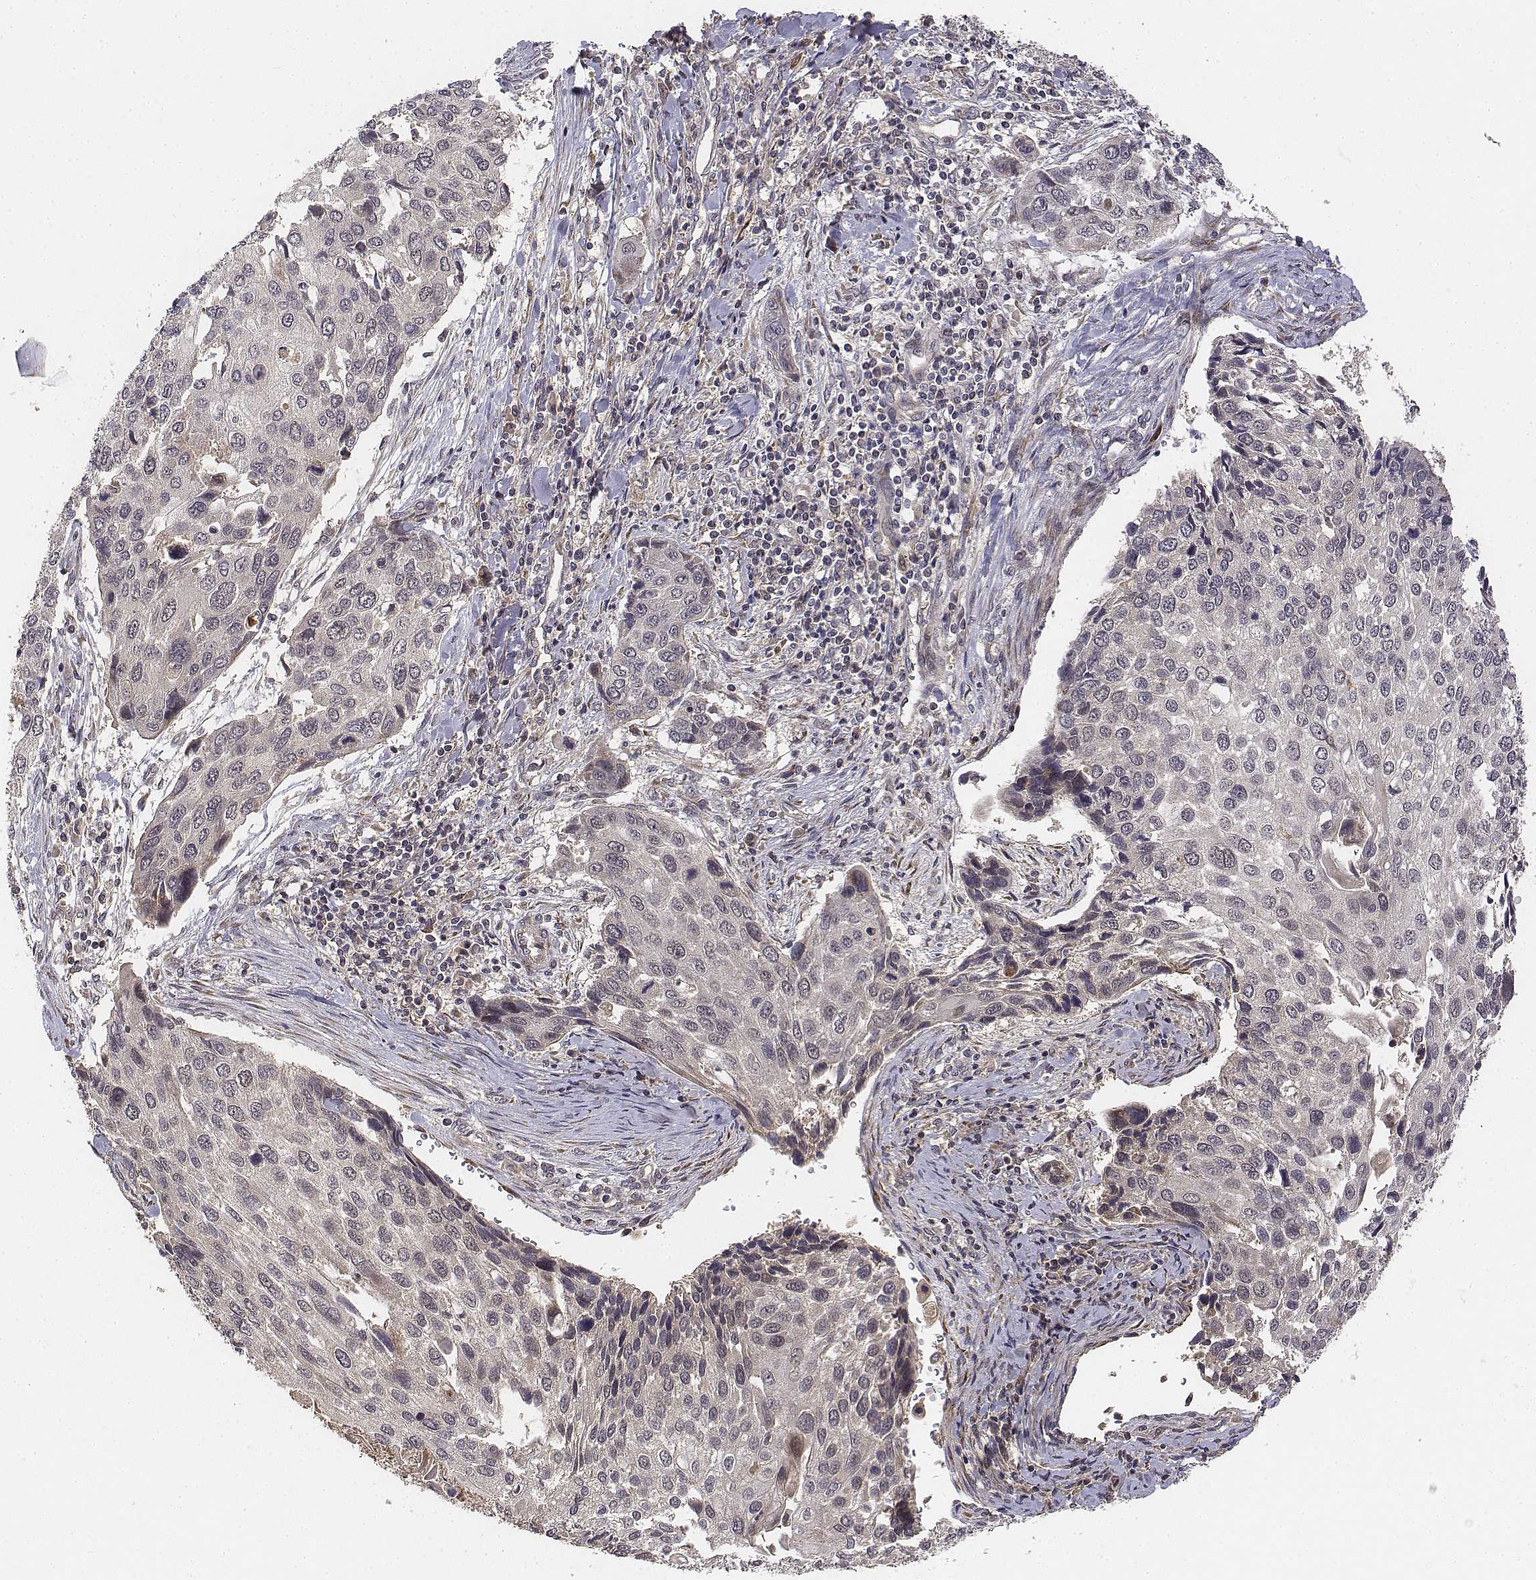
{"staining": {"intensity": "negative", "quantity": "none", "location": "none"}, "tissue": "lung cancer", "cell_type": "Tumor cells", "image_type": "cancer", "snomed": [{"axis": "morphology", "description": "Squamous cell carcinoma, NOS"}, {"axis": "morphology", "description": "Squamous cell carcinoma, metastatic, NOS"}, {"axis": "topography", "description": "Lung"}], "caption": "Lung squamous cell carcinoma was stained to show a protein in brown. There is no significant expression in tumor cells. Brightfield microscopy of IHC stained with DAB (3,3'-diaminobenzidine) (brown) and hematoxylin (blue), captured at high magnification.", "gene": "FBXO21", "patient": {"sex": "male", "age": 63}}